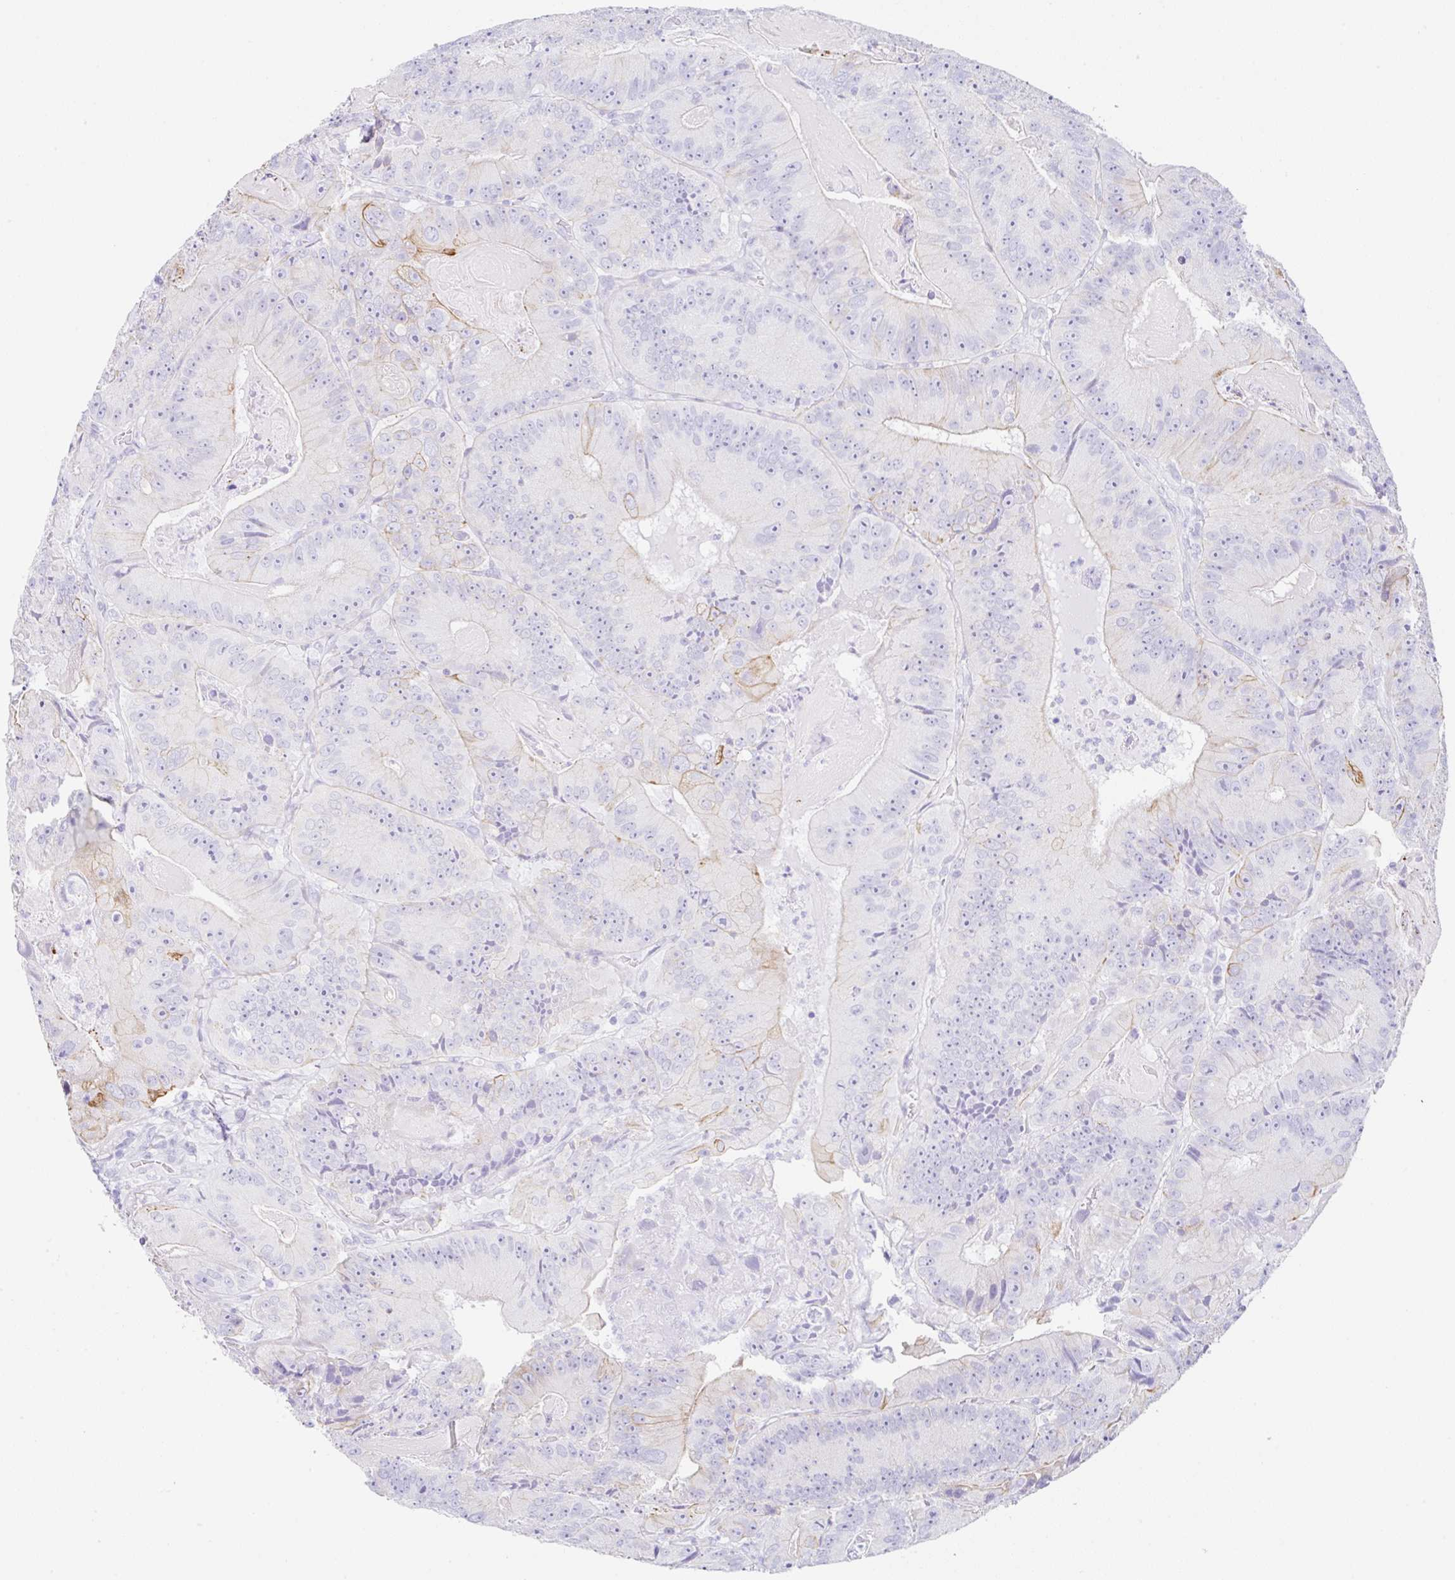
{"staining": {"intensity": "moderate", "quantity": "<25%", "location": "cytoplasmic/membranous"}, "tissue": "colorectal cancer", "cell_type": "Tumor cells", "image_type": "cancer", "snomed": [{"axis": "morphology", "description": "Adenocarcinoma, NOS"}, {"axis": "topography", "description": "Colon"}], "caption": "The photomicrograph demonstrates a brown stain indicating the presence of a protein in the cytoplasmic/membranous of tumor cells in colorectal cancer (adenocarcinoma). Using DAB (brown) and hematoxylin (blue) stains, captured at high magnification using brightfield microscopy.", "gene": "CLDND2", "patient": {"sex": "female", "age": 86}}